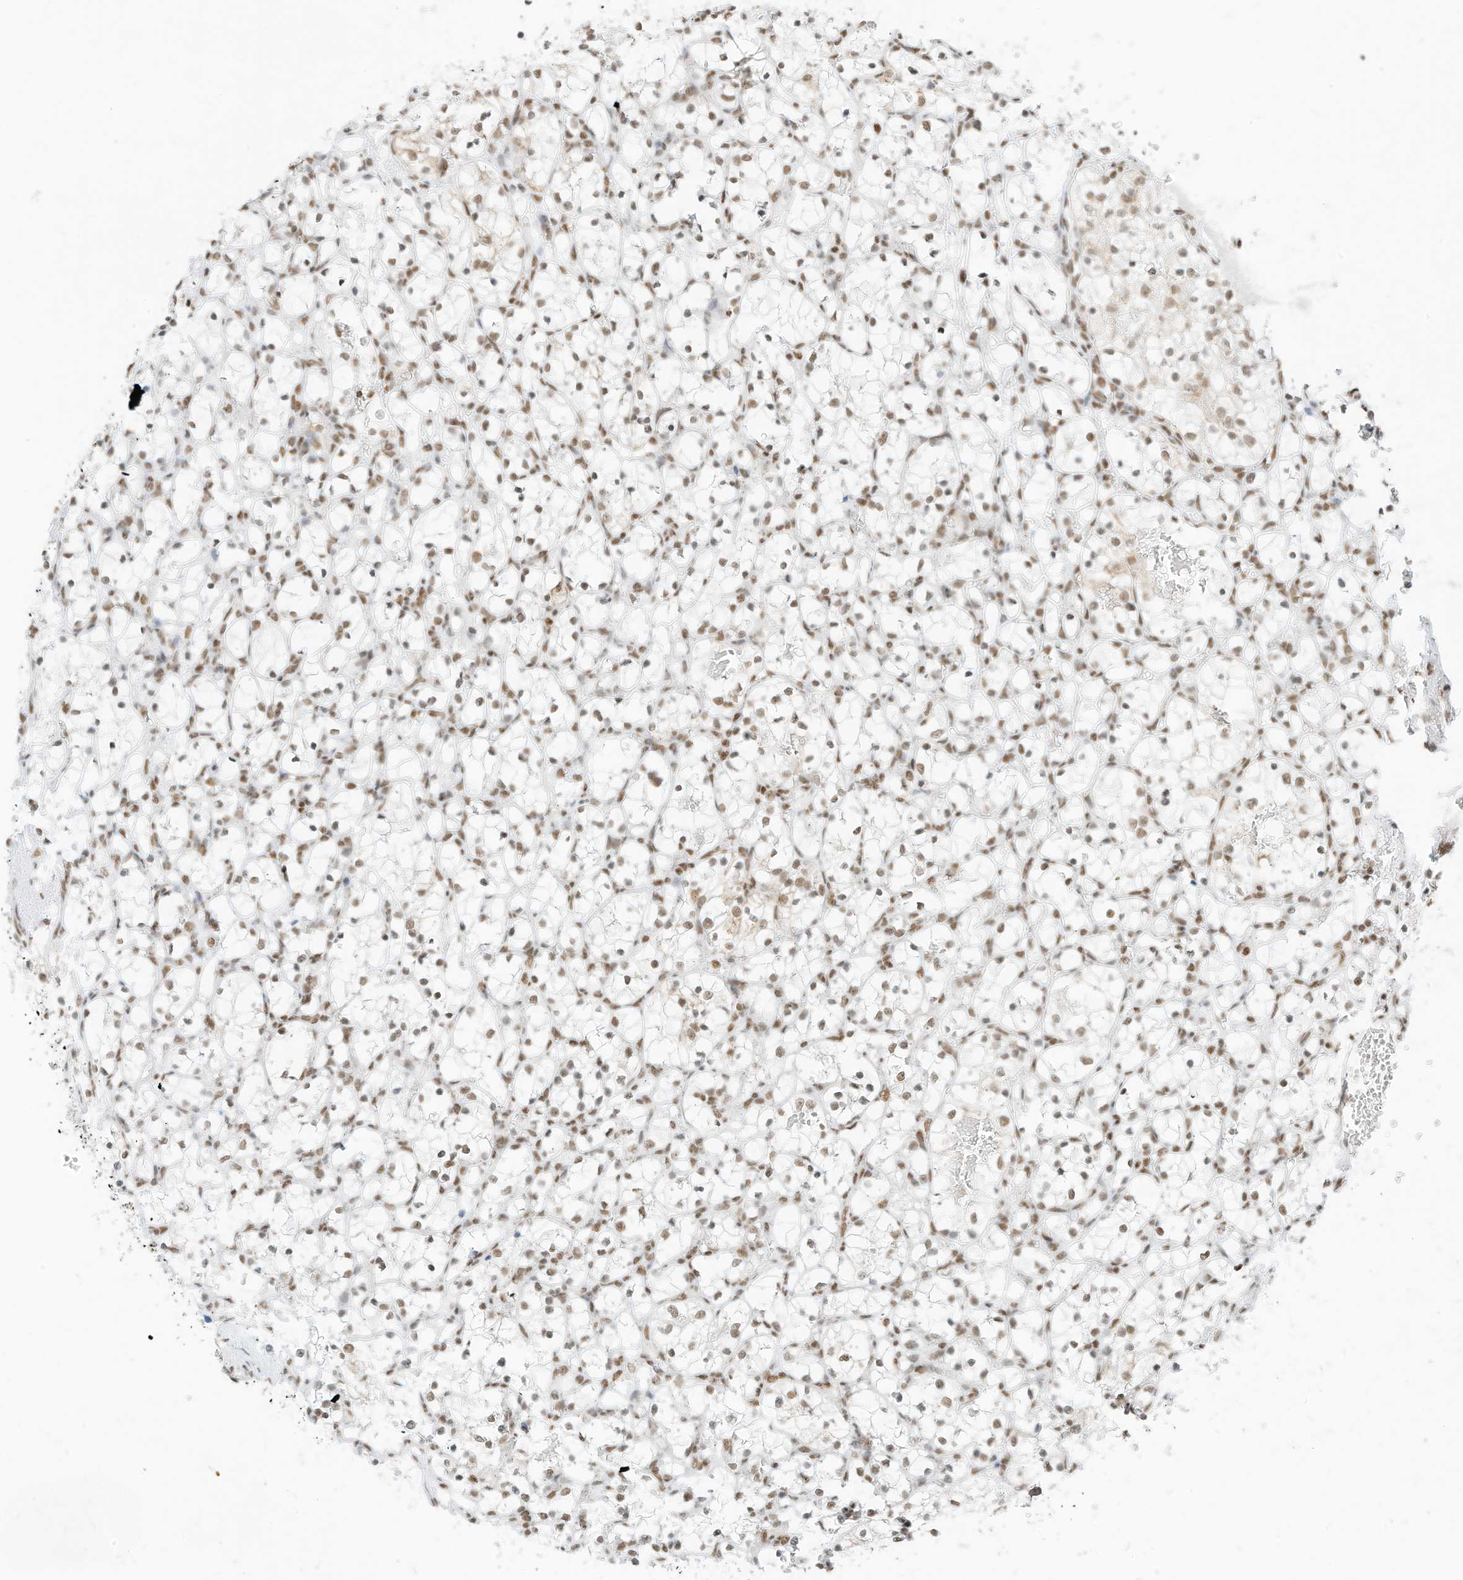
{"staining": {"intensity": "moderate", "quantity": "25%-75%", "location": "nuclear"}, "tissue": "renal cancer", "cell_type": "Tumor cells", "image_type": "cancer", "snomed": [{"axis": "morphology", "description": "Adenocarcinoma, NOS"}, {"axis": "topography", "description": "Kidney"}], "caption": "Adenocarcinoma (renal) stained for a protein (brown) exhibits moderate nuclear positive expression in approximately 25%-75% of tumor cells.", "gene": "SMARCA2", "patient": {"sex": "female", "age": 69}}